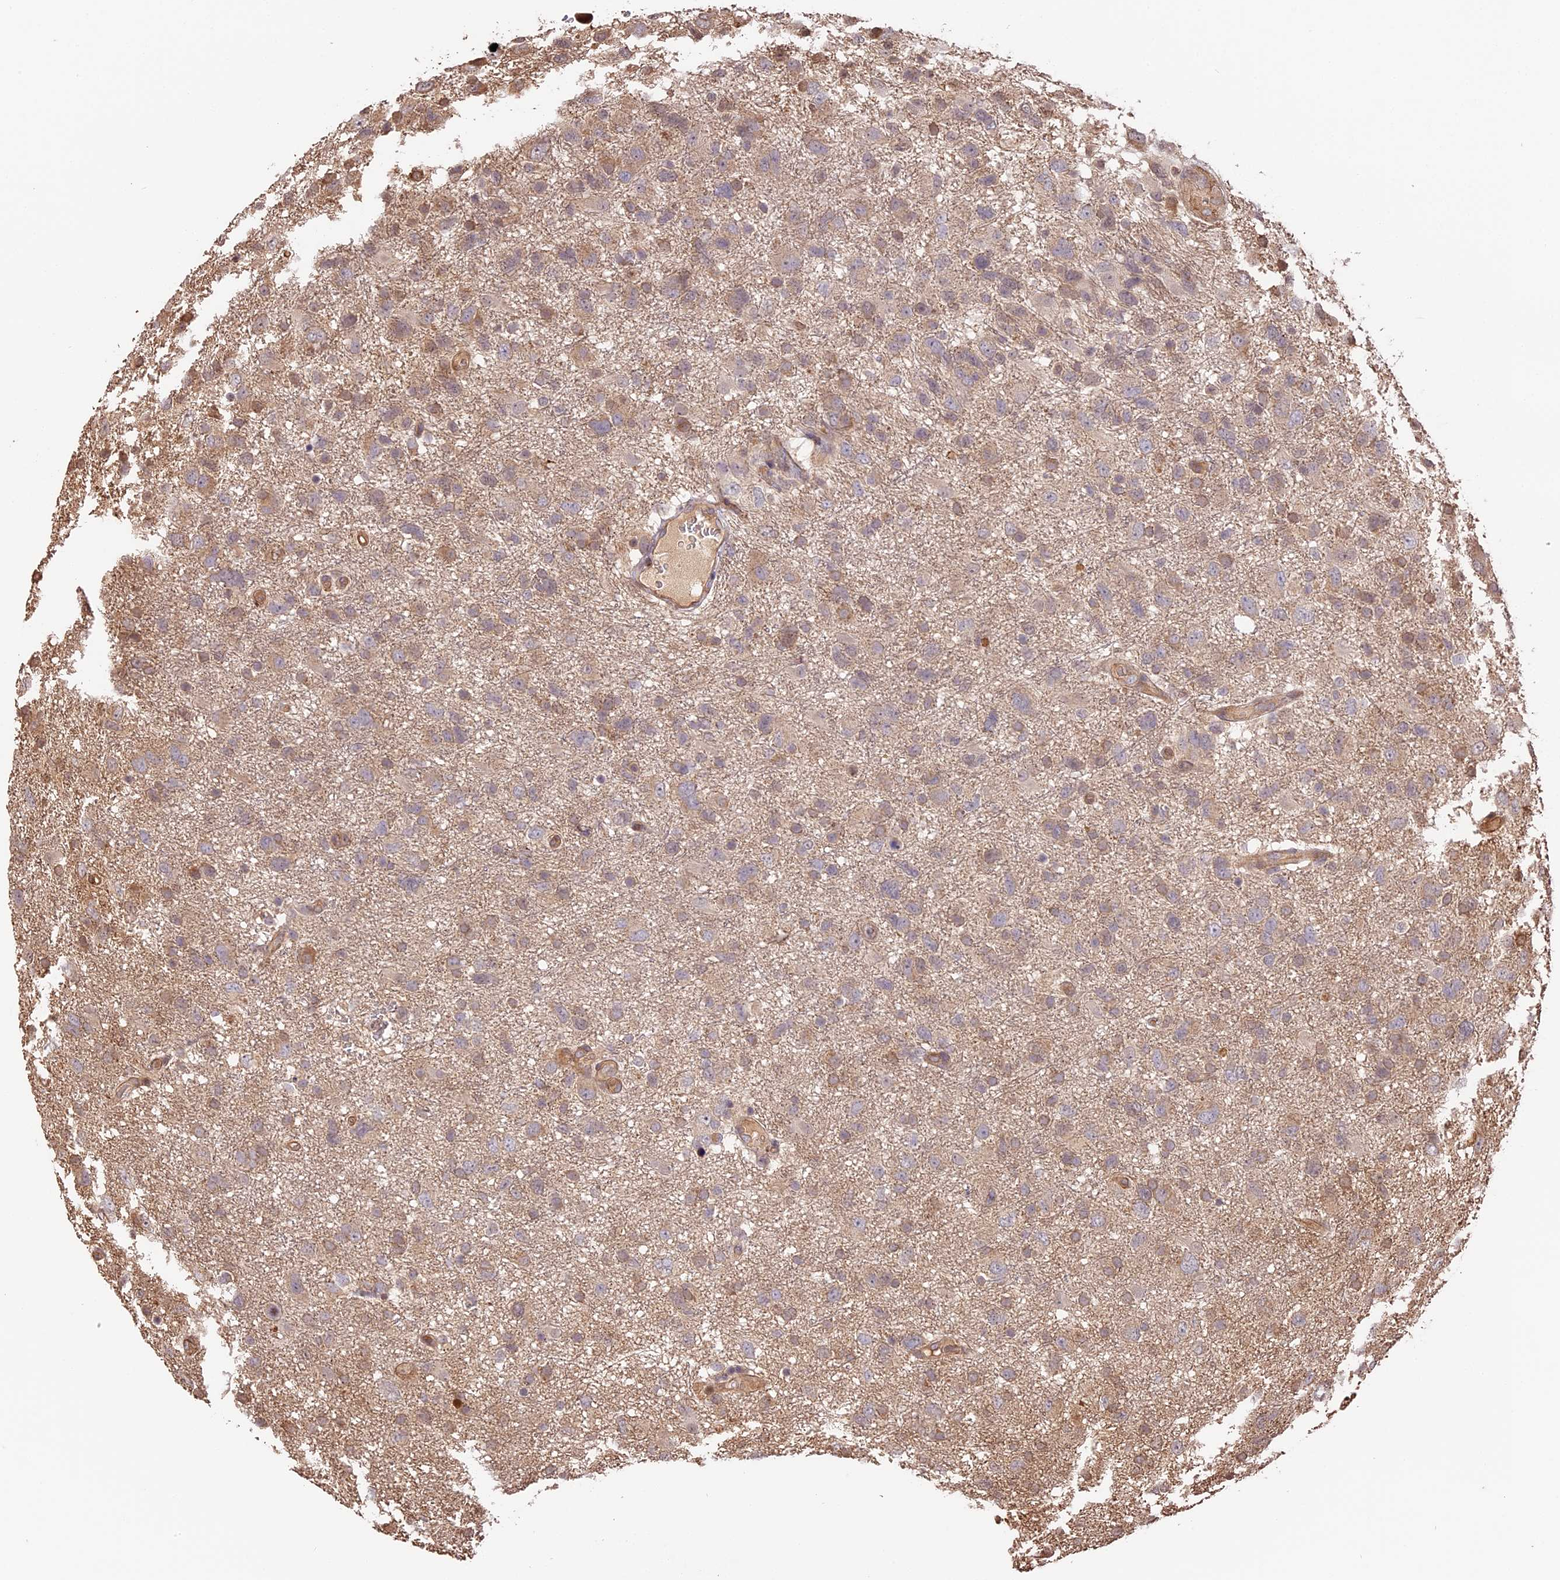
{"staining": {"intensity": "weak", "quantity": "<25%", "location": "cytoplasmic/membranous"}, "tissue": "glioma", "cell_type": "Tumor cells", "image_type": "cancer", "snomed": [{"axis": "morphology", "description": "Glioma, malignant, High grade"}, {"axis": "topography", "description": "Brain"}], "caption": "Immunohistochemical staining of malignant glioma (high-grade) displays no significant staining in tumor cells.", "gene": "PPP1R37", "patient": {"sex": "male", "age": 61}}